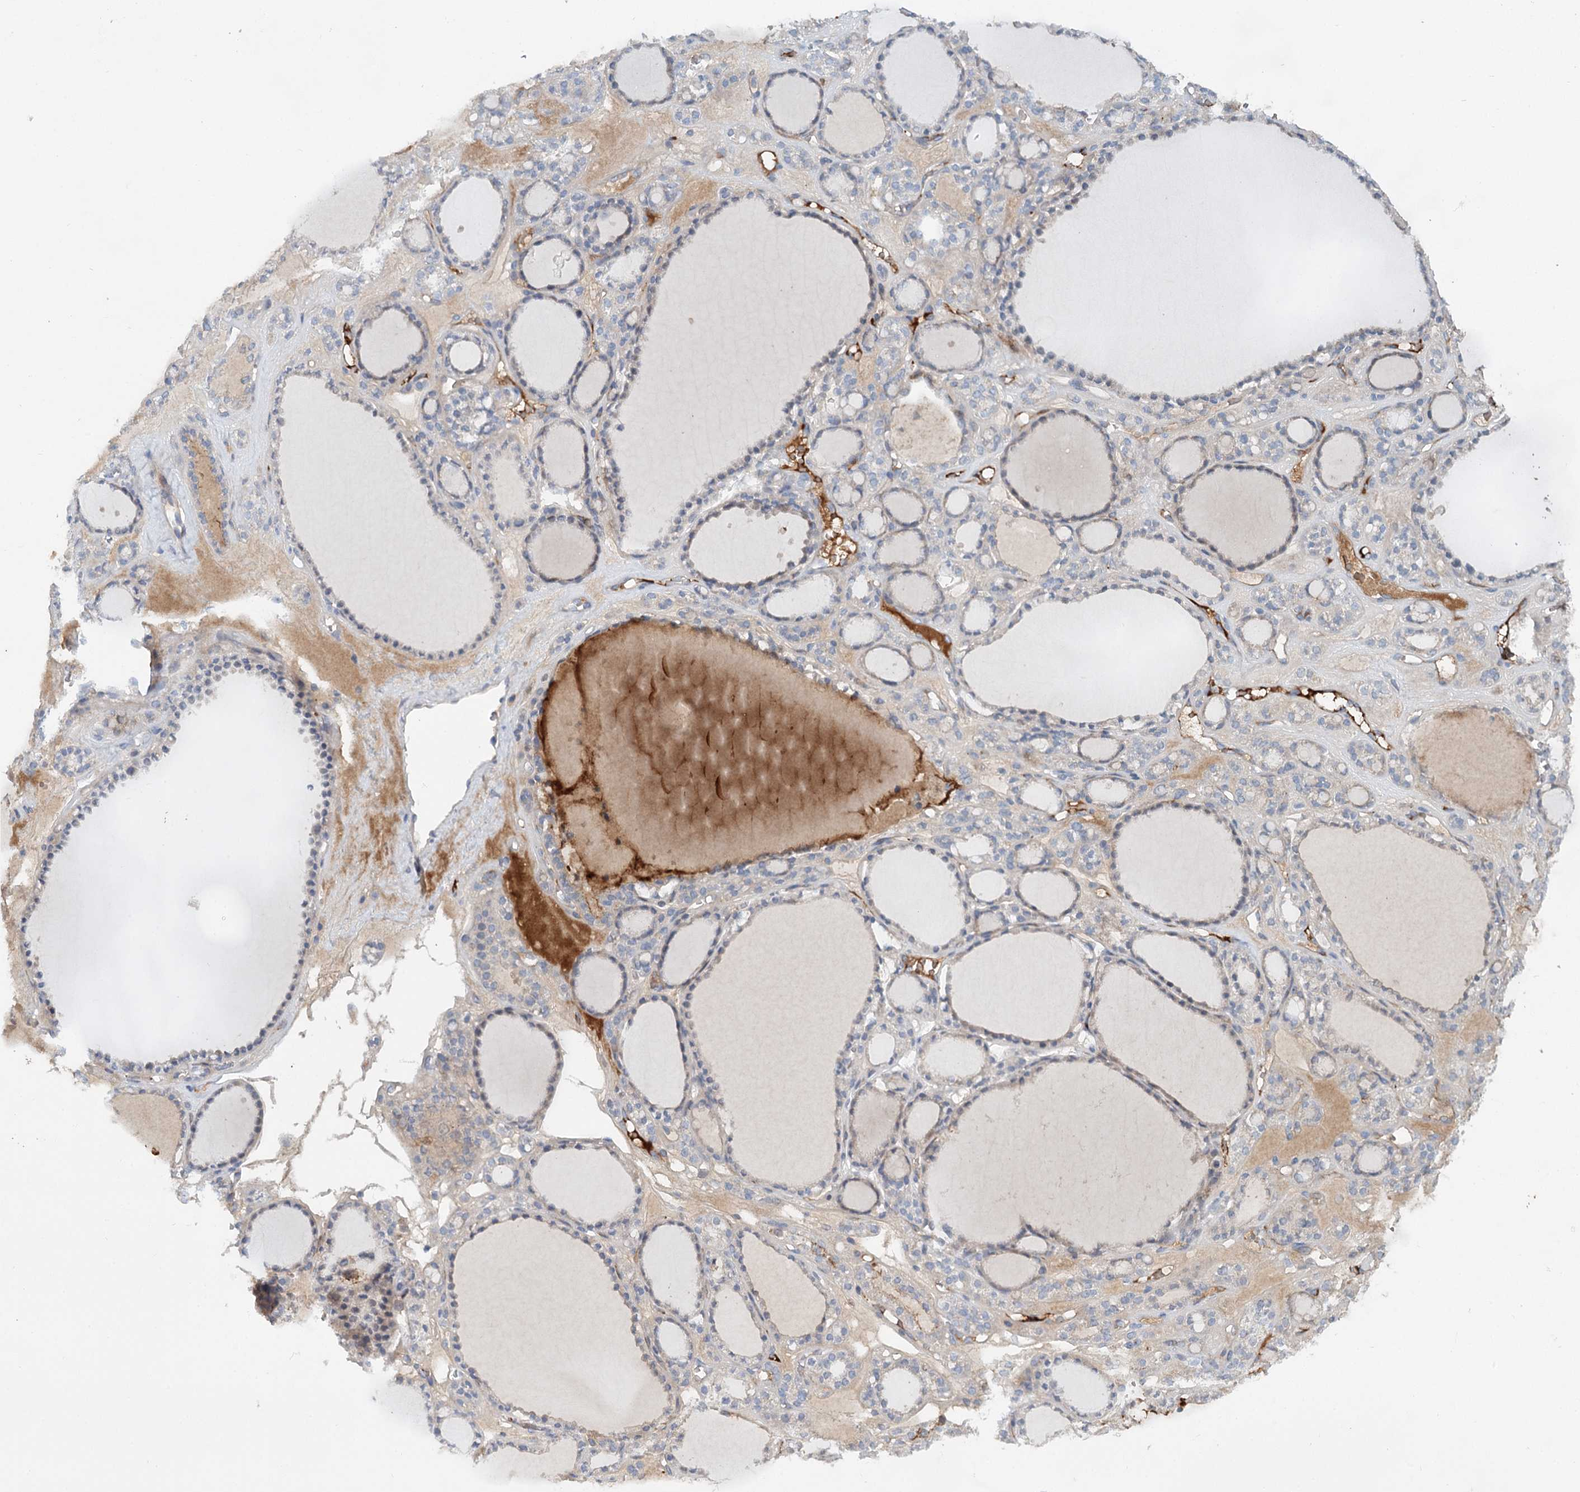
{"staining": {"intensity": "weak", "quantity": "<25%", "location": "cytoplasmic/membranous"}, "tissue": "thyroid gland", "cell_type": "Glandular cells", "image_type": "normal", "snomed": [{"axis": "morphology", "description": "Normal tissue, NOS"}, {"axis": "topography", "description": "Thyroid gland"}], "caption": "DAB (3,3'-diaminobenzidine) immunohistochemical staining of normal human thyroid gland displays no significant staining in glandular cells. The staining is performed using DAB (3,3'-diaminobenzidine) brown chromogen with nuclei counter-stained in using hematoxylin.", "gene": "ALKBH8", "patient": {"sex": "female", "age": 28}}